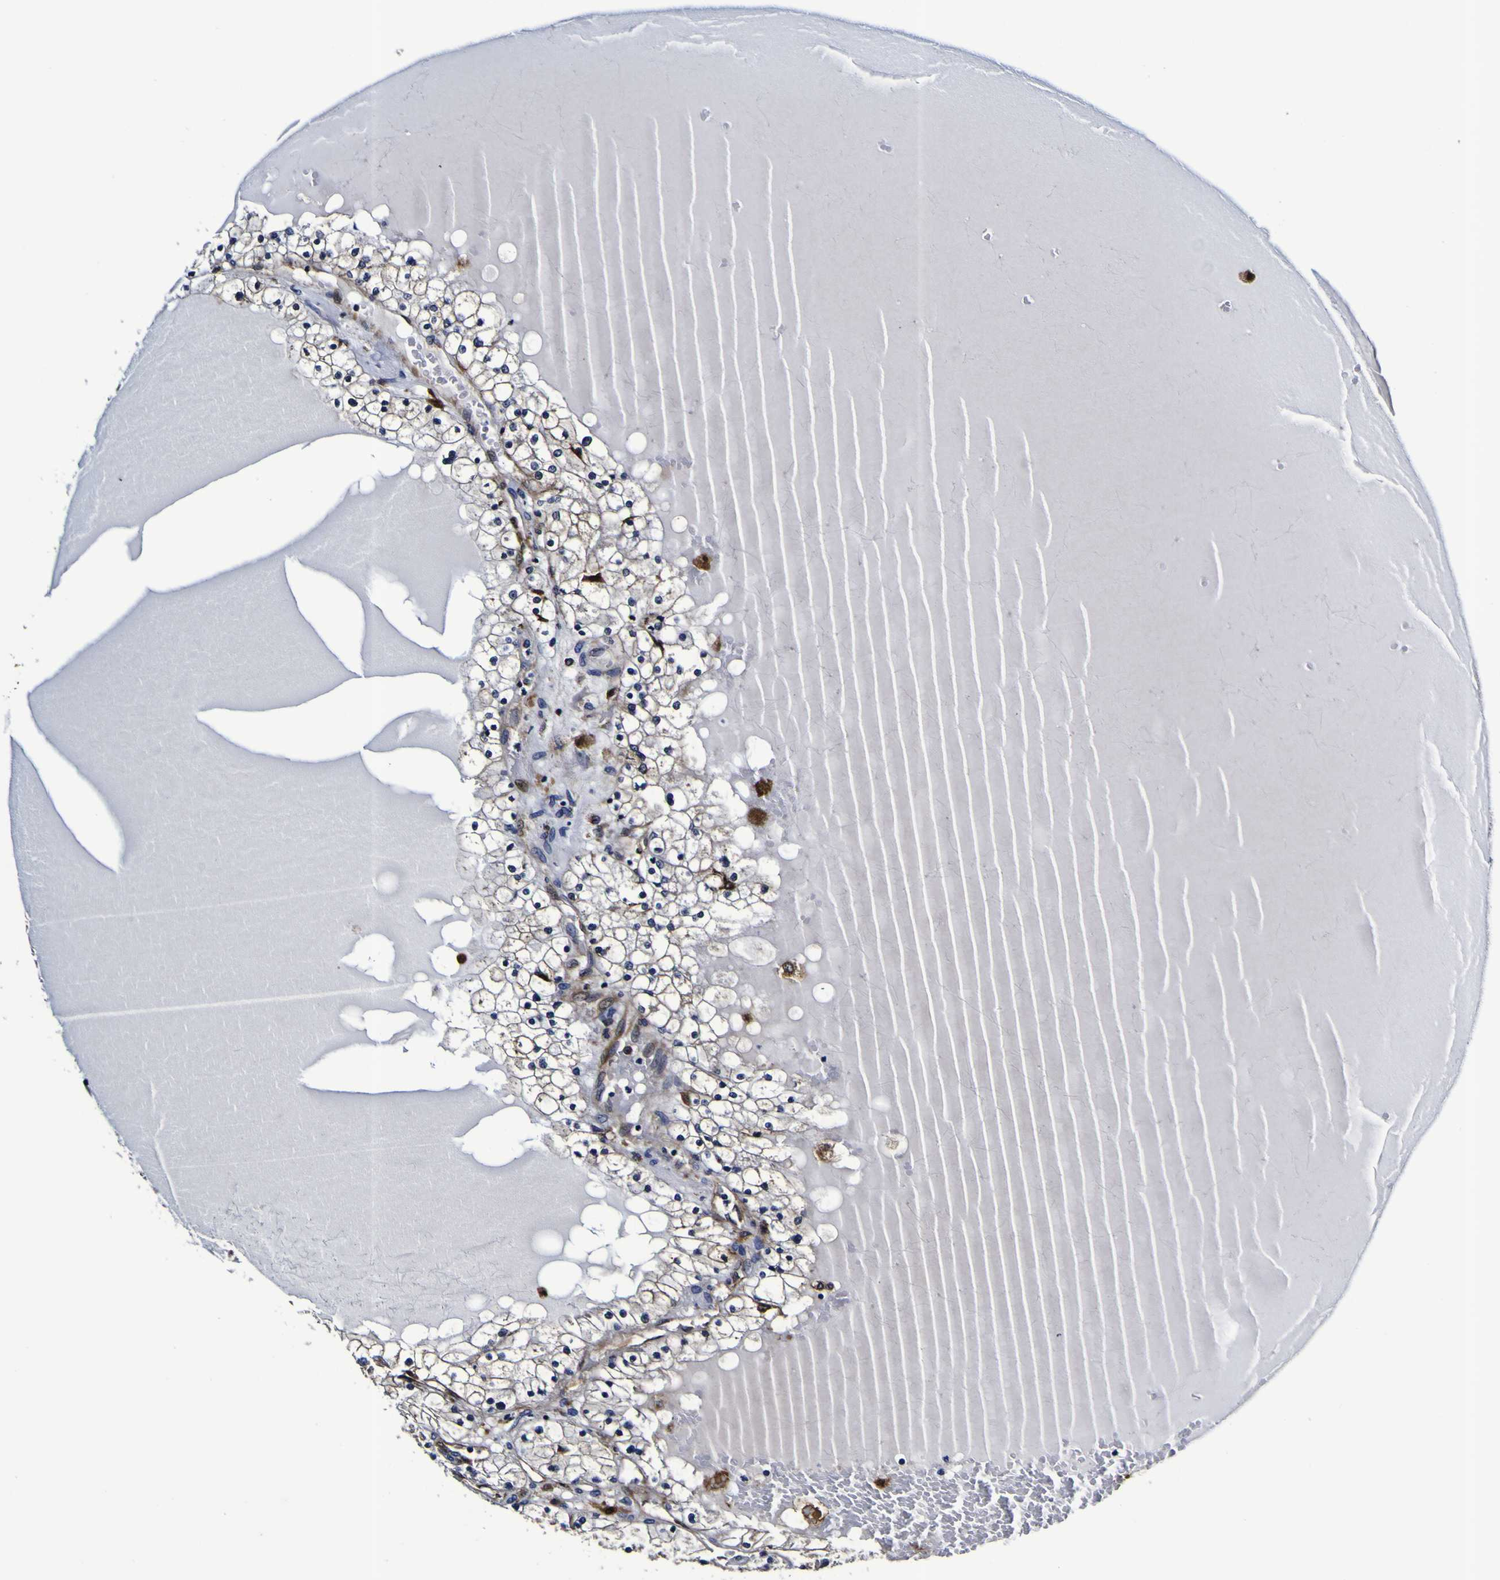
{"staining": {"intensity": "weak", "quantity": "25%-75%", "location": "cytoplasmic/membranous"}, "tissue": "renal cancer", "cell_type": "Tumor cells", "image_type": "cancer", "snomed": [{"axis": "morphology", "description": "Adenocarcinoma, NOS"}, {"axis": "topography", "description": "Kidney"}], "caption": "A brown stain labels weak cytoplasmic/membranous positivity of a protein in renal cancer (adenocarcinoma) tumor cells.", "gene": "GPX1", "patient": {"sex": "male", "age": 68}}